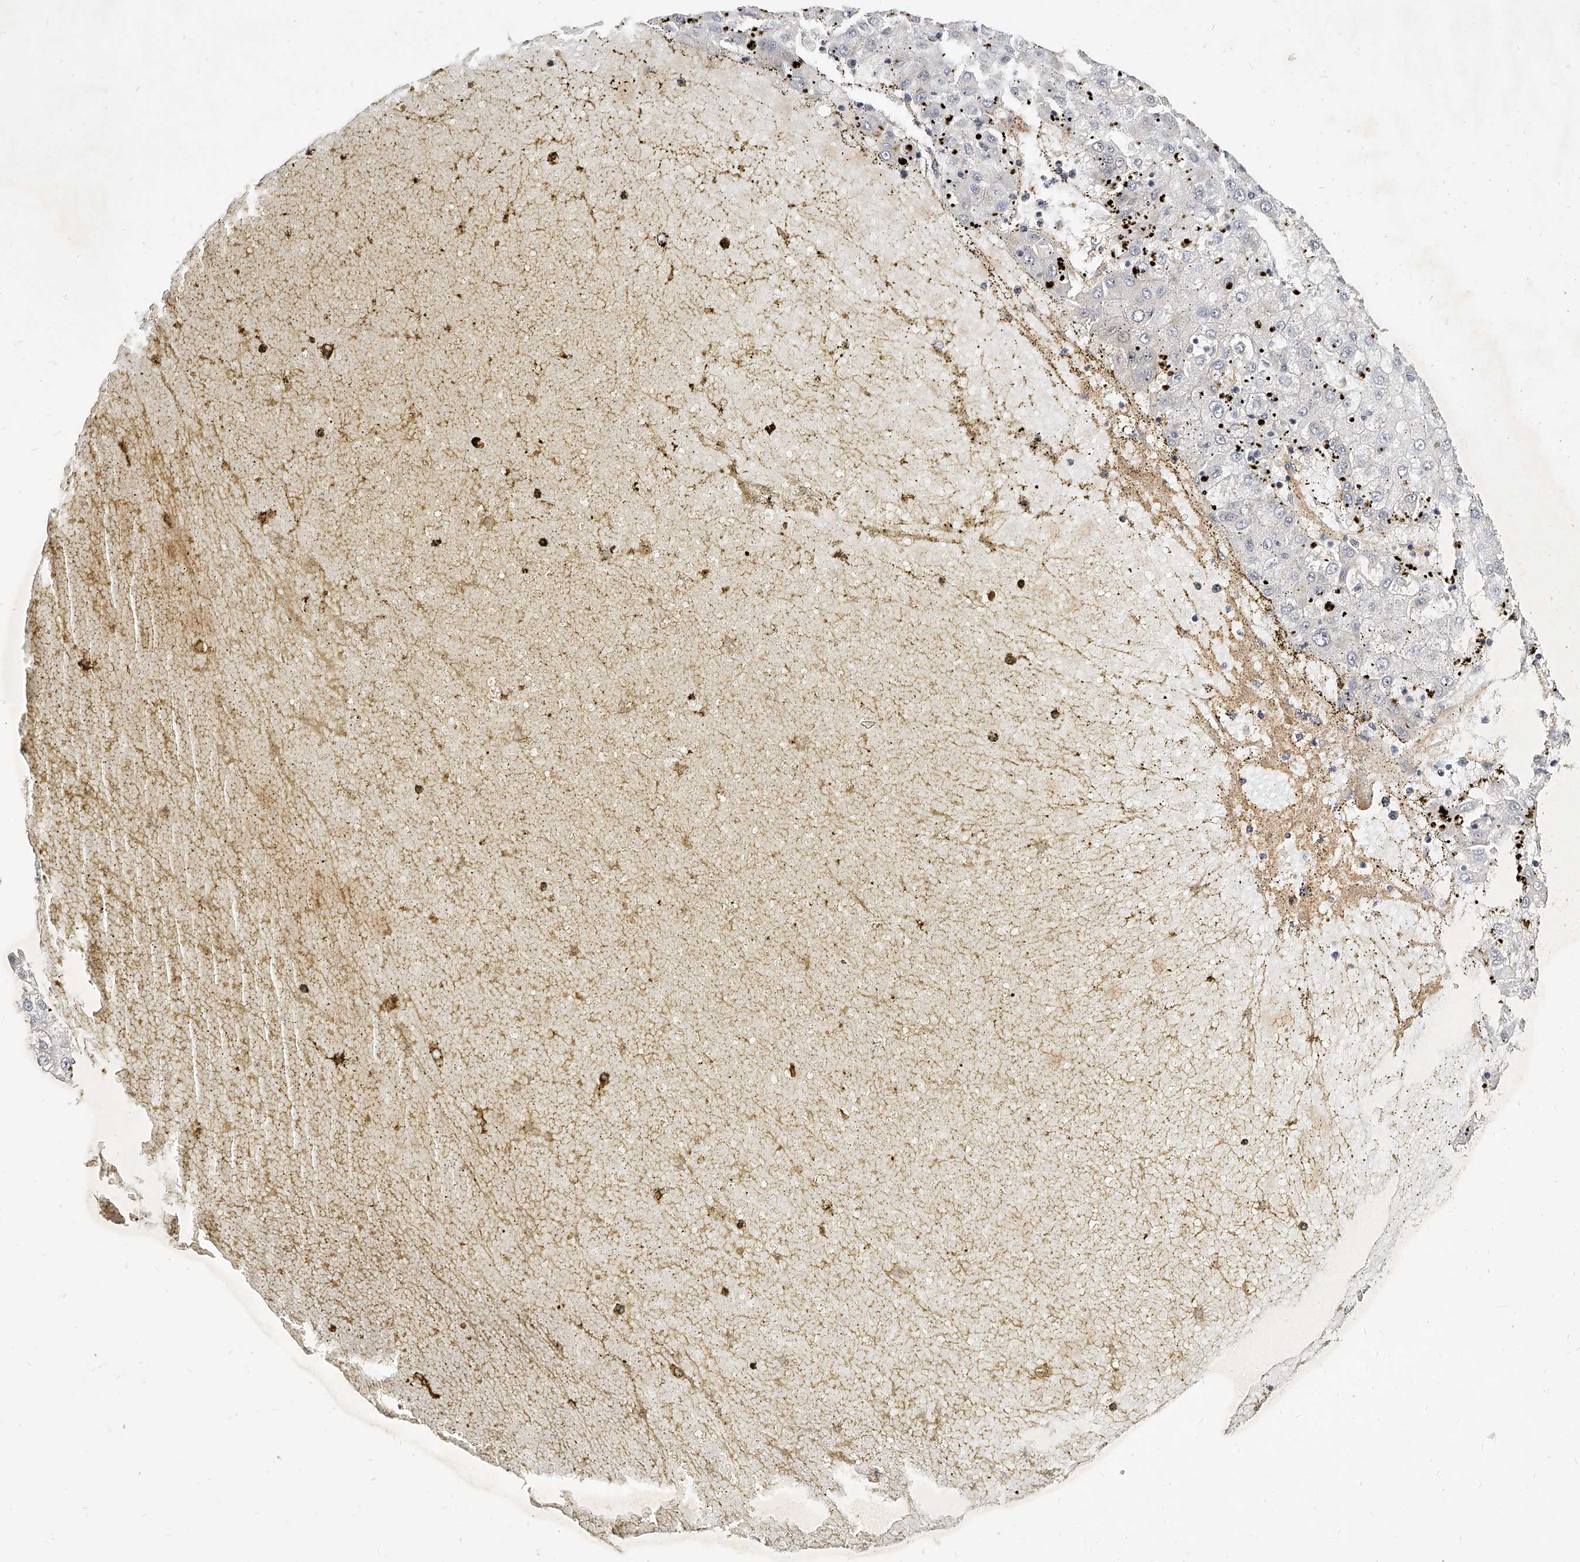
{"staining": {"intensity": "negative", "quantity": "none", "location": "none"}, "tissue": "liver cancer", "cell_type": "Tumor cells", "image_type": "cancer", "snomed": [{"axis": "morphology", "description": "Carcinoma, Hepatocellular, NOS"}, {"axis": "topography", "description": "Liver"}], "caption": "IHC micrograph of neoplastic tissue: human liver hepatocellular carcinoma stained with DAB (3,3'-diaminobenzidine) reveals no significant protein staining in tumor cells.", "gene": "SLC37A1", "patient": {"sex": "male", "age": 72}}